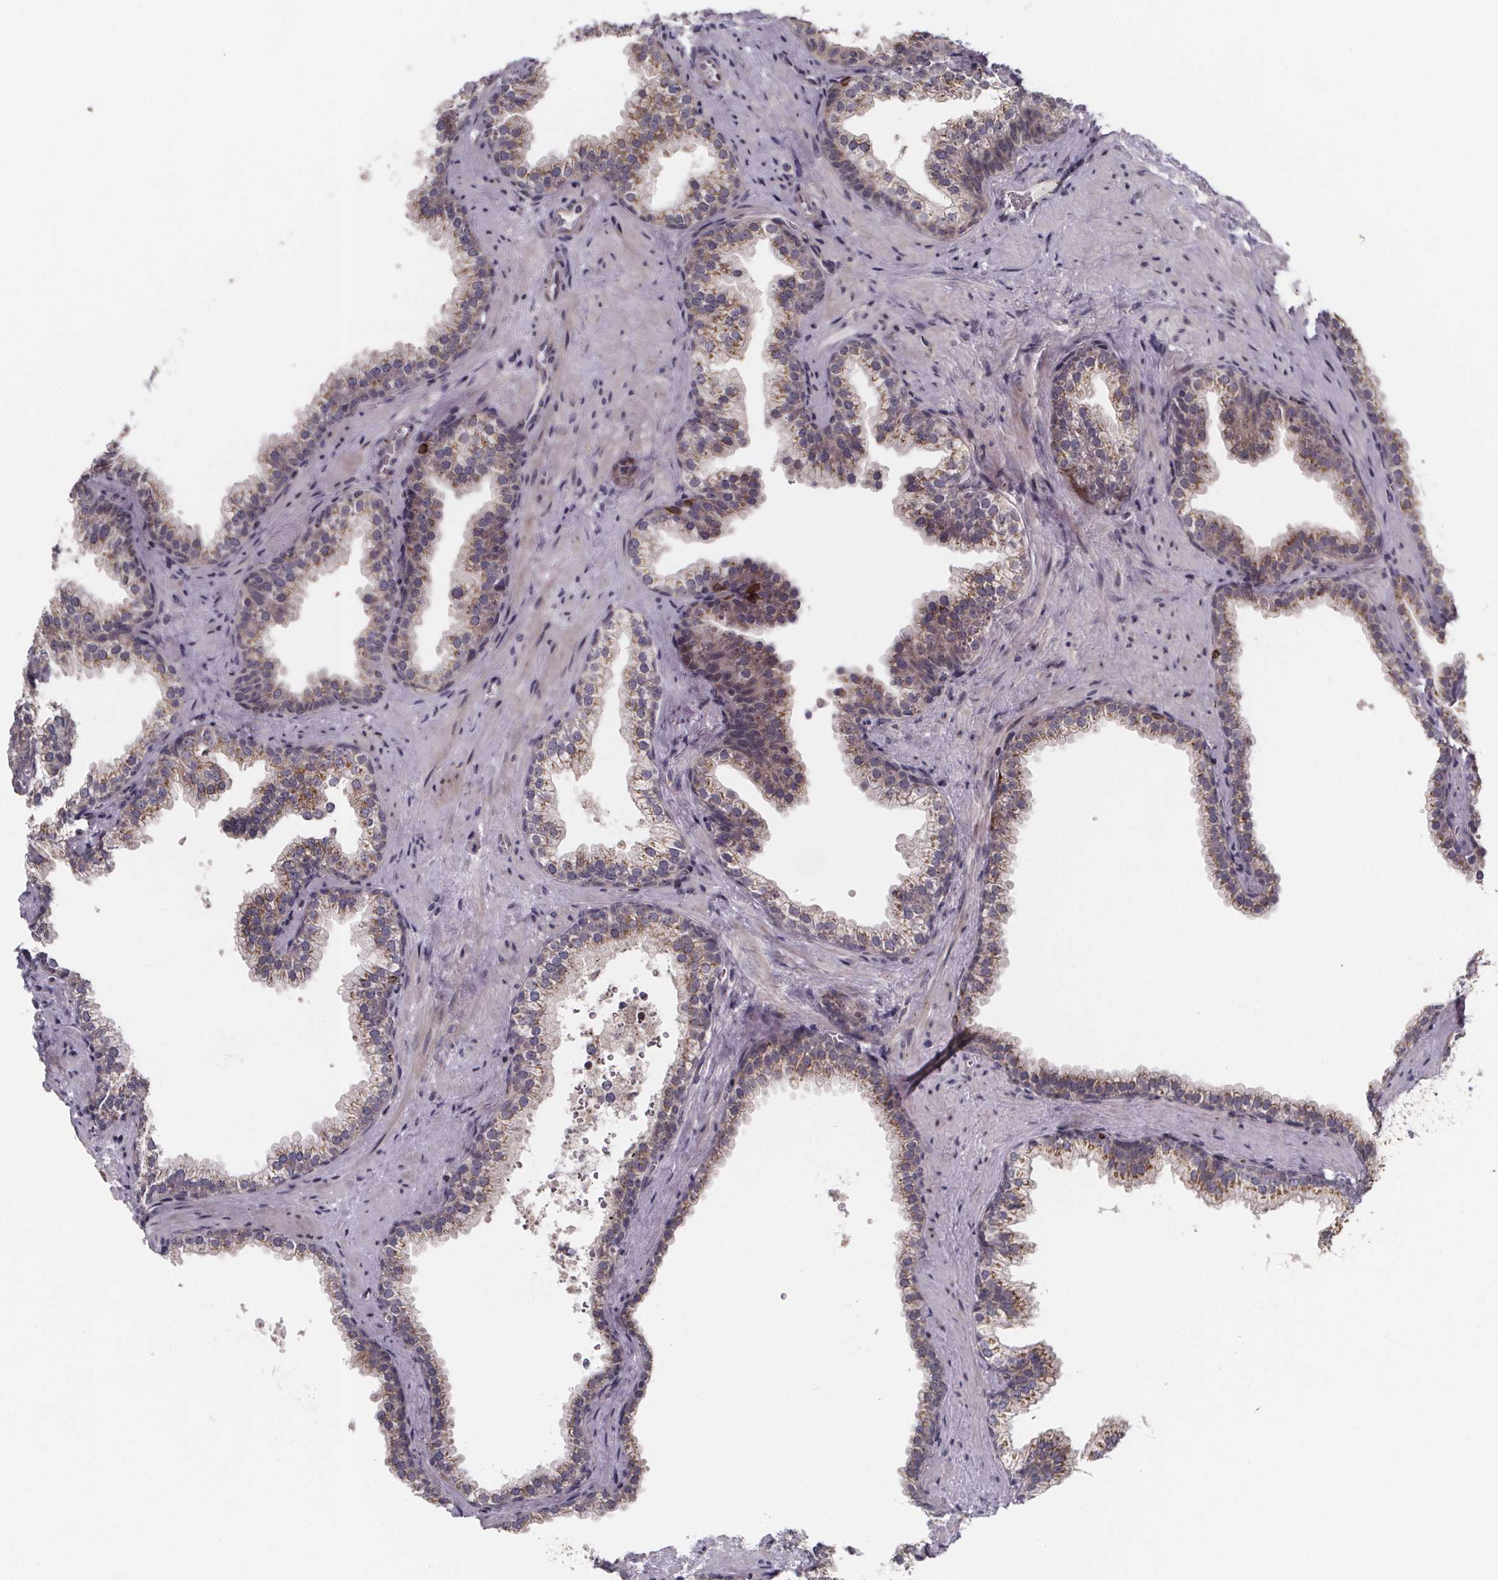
{"staining": {"intensity": "moderate", "quantity": "25%-75%", "location": "cytoplasmic/membranous"}, "tissue": "prostate", "cell_type": "Glandular cells", "image_type": "normal", "snomed": [{"axis": "morphology", "description": "Normal tissue, NOS"}, {"axis": "topography", "description": "Prostate"}], "caption": "High-magnification brightfield microscopy of benign prostate stained with DAB (3,3'-diaminobenzidine) (brown) and counterstained with hematoxylin (blue). glandular cells exhibit moderate cytoplasmic/membranous positivity is identified in approximately25%-75% of cells. The protein of interest is shown in brown color, while the nuclei are stained blue.", "gene": "NDST1", "patient": {"sex": "male", "age": 79}}